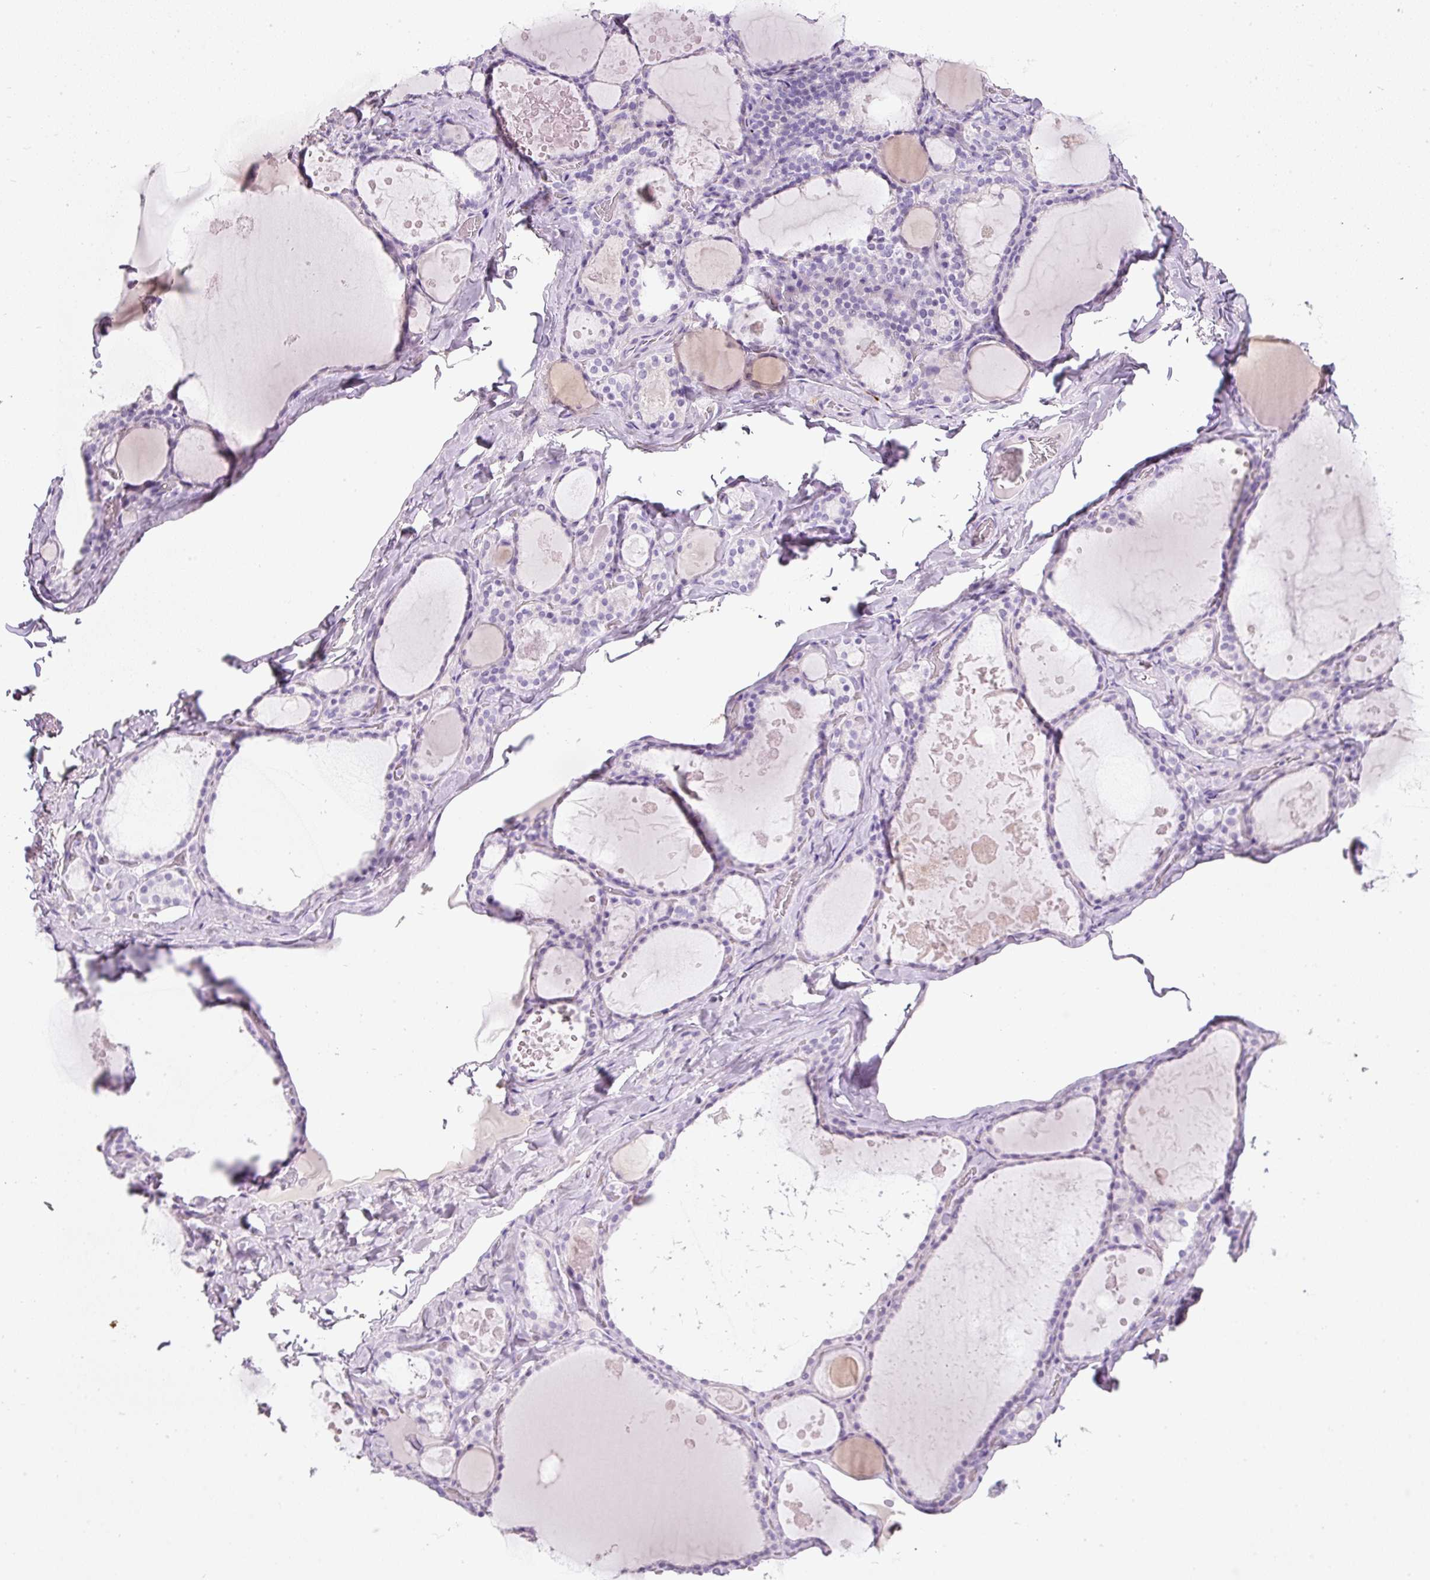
{"staining": {"intensity": "negative", "quantity": "none", "location": "none"}, "tissue": "thyroid gland", "cell_type": "Glandular cells", "image_type": "normal", "snomed": [{"axis": "morphology", "description": "Normal tissue, NOS"}, {"axis": "topography", "description": "Thyroid gland"}], "caption": "Glandular cells show no significant expression in unremarkable thyroid gland. (DAB (3,3'-diaminobenzidine) immunohistochemistry (IHC), high magnification).", "gene": "DNM1", "patient": {"sex": "male", "age": 56}}